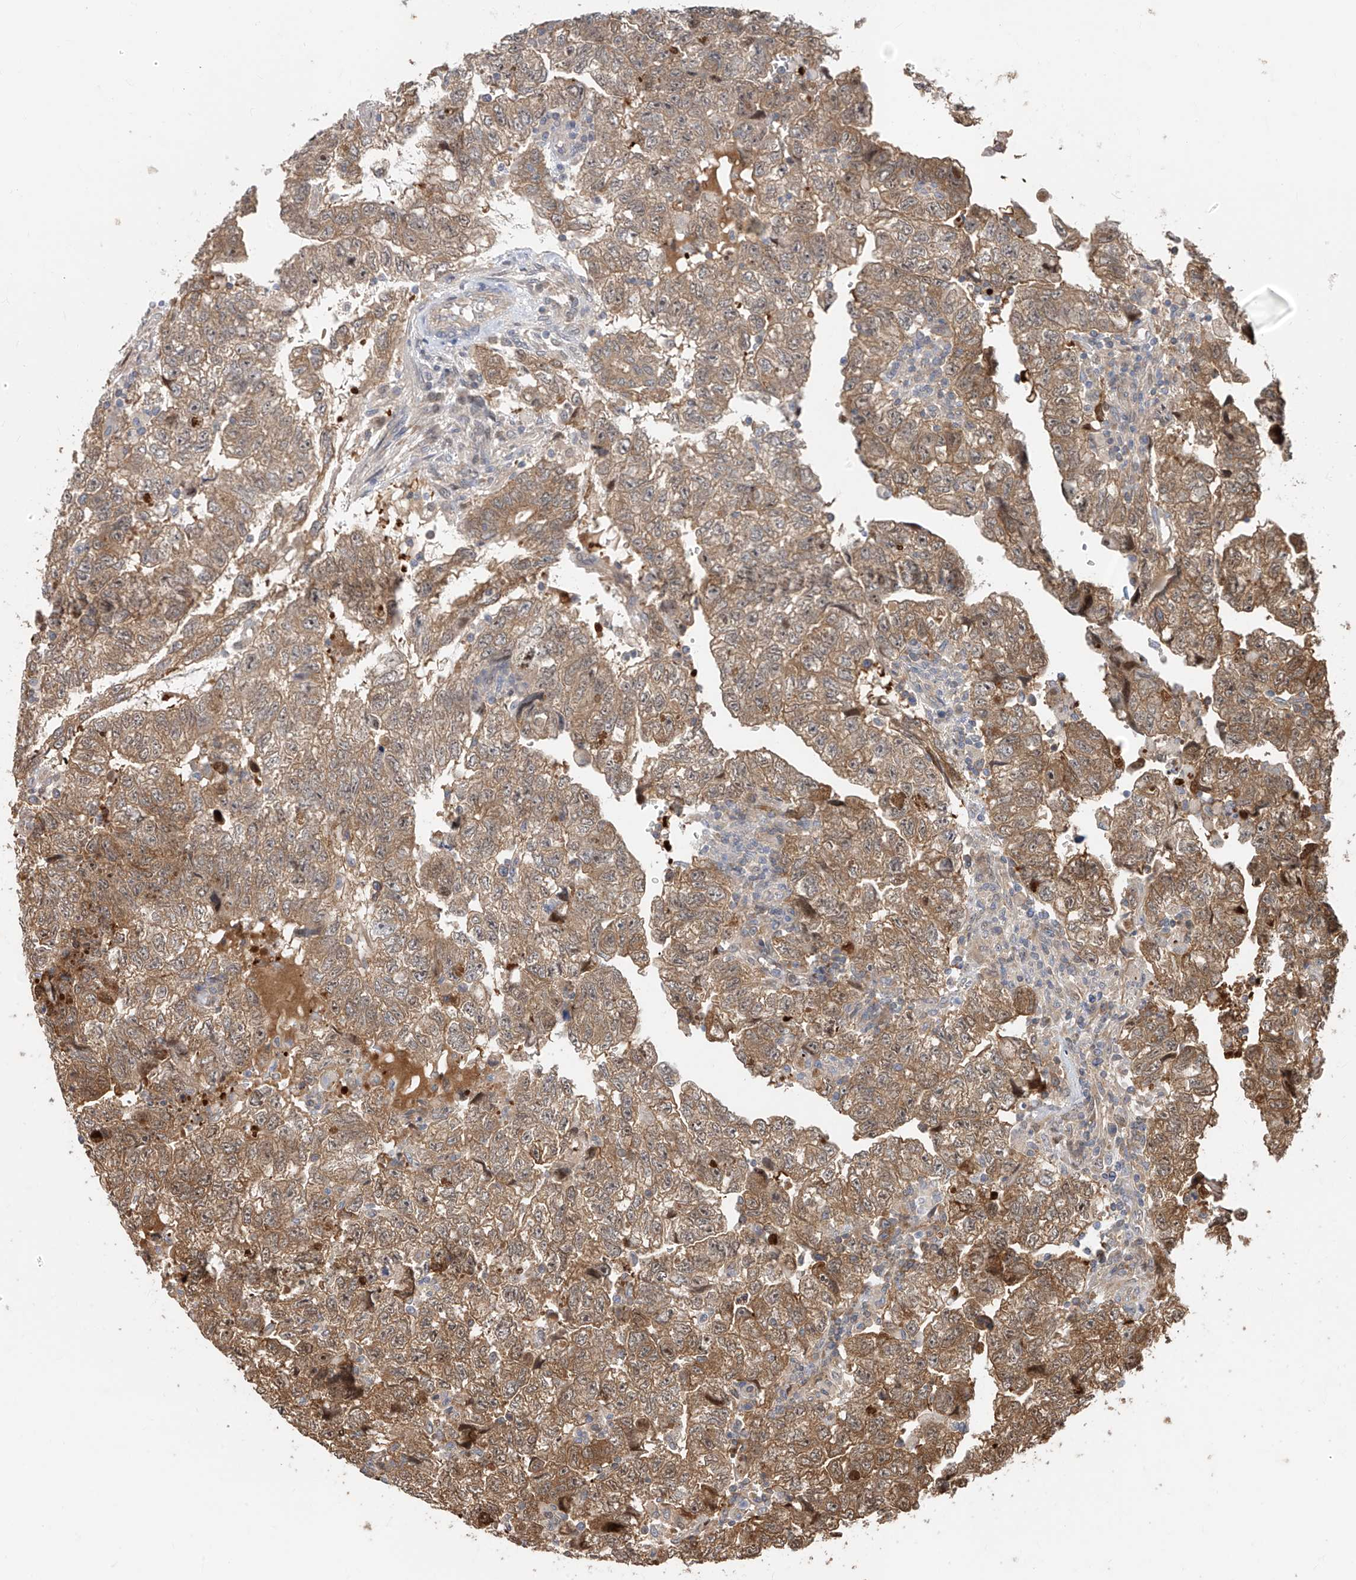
{"staining": {"intensity": "moderate", "quantity": ">75%", "location": "cytoplasmic/membranous"}, "tissue": "testis cancer", "cell_type": "Tumor cells", "image_type": "cancer", "snomed": [{"axis": "morphology", "description": "Carcinoma, Embryonal, NOS"}, {"axis": "topography", "description": "Testis"}], "caption": "This histopathology image displays immunohistochemistry staining of human testis cancer (embryonal carcinoma), with medium moderate cytoplasmic/membranous staining in approximately >75% of tumor cells.", "gene": "TTC38", "patient": {"sex": "male", "age": 36}}